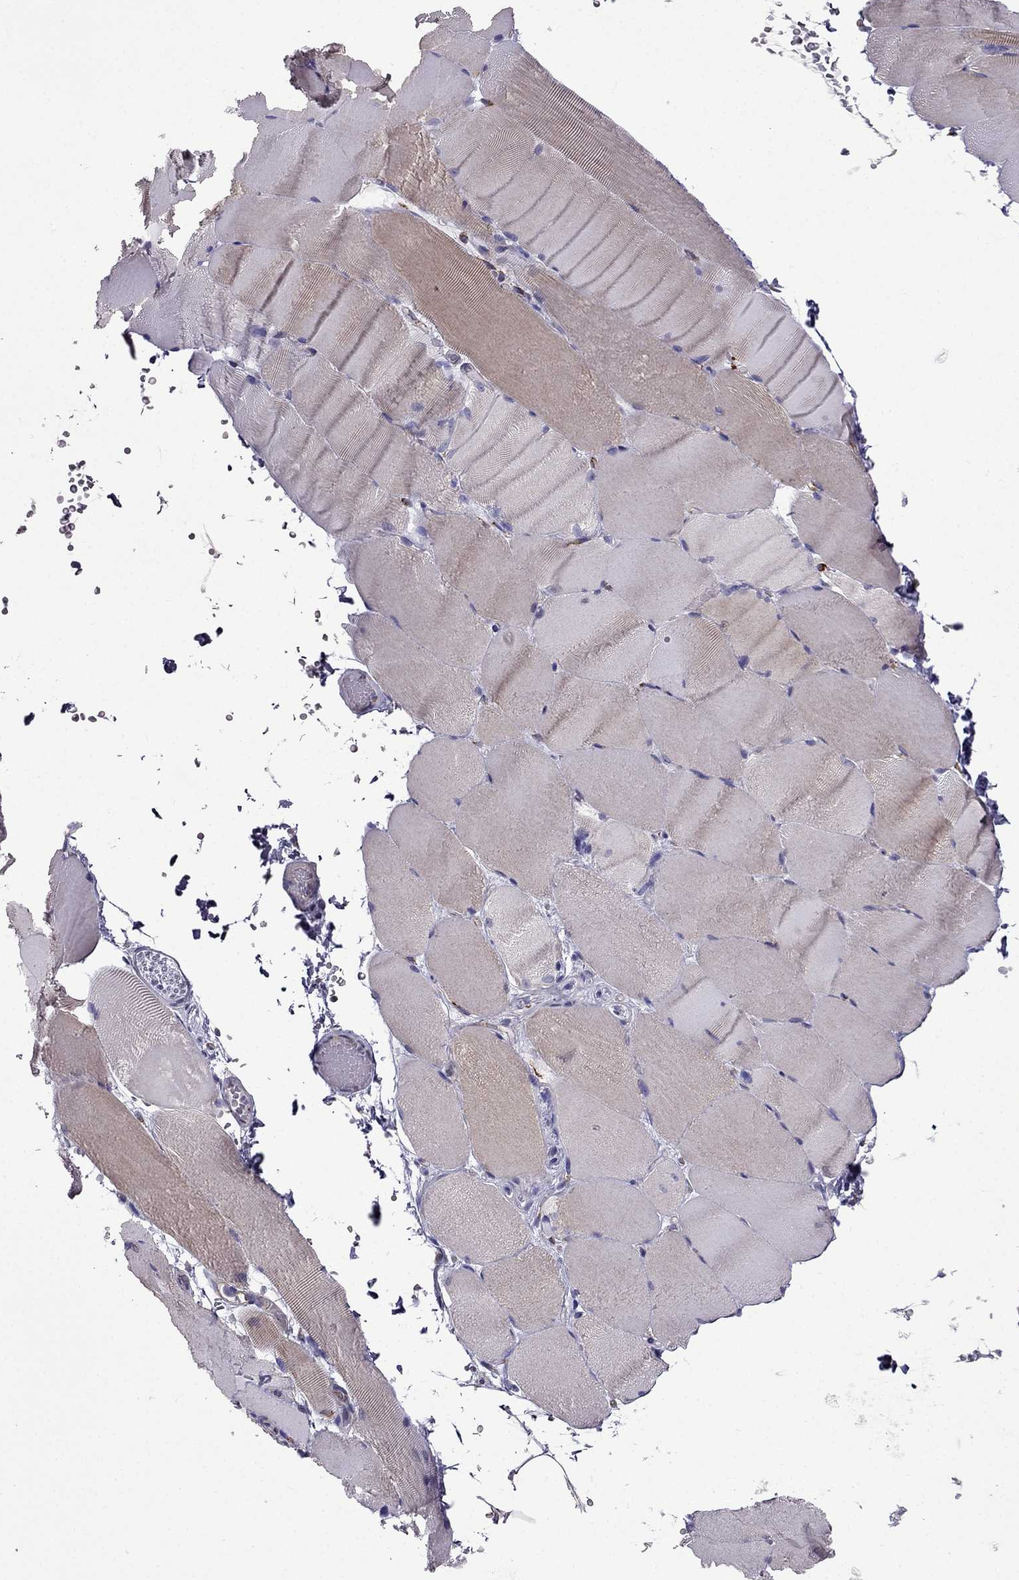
{"staining": {"intensity": "weak", "quantity": "25%-75%", "location": "cytoplasmic/membranous"}, "tissue": "skeletal muscle", "cell_type": "Myocytes", "image_type": "normal", "snomed": [{"axis": "morphology", "description": "Normal tissue, NOS"}, {"axis": "topography", "description": "Skeletal muscle"}], "caption": "Protein staining exhibits weak cytoplasmic/membranous expression in about 25%-75% of myocytes in unremarkable skeletal muscle. Using DAB (3,3'-diaminobenzidine) (brown) and hematoxylin (blue) stains, captured at high magnification using brightfield microscopy.", "gene": "IKBIP", "patient": {"sex": "female", "age": 37}}